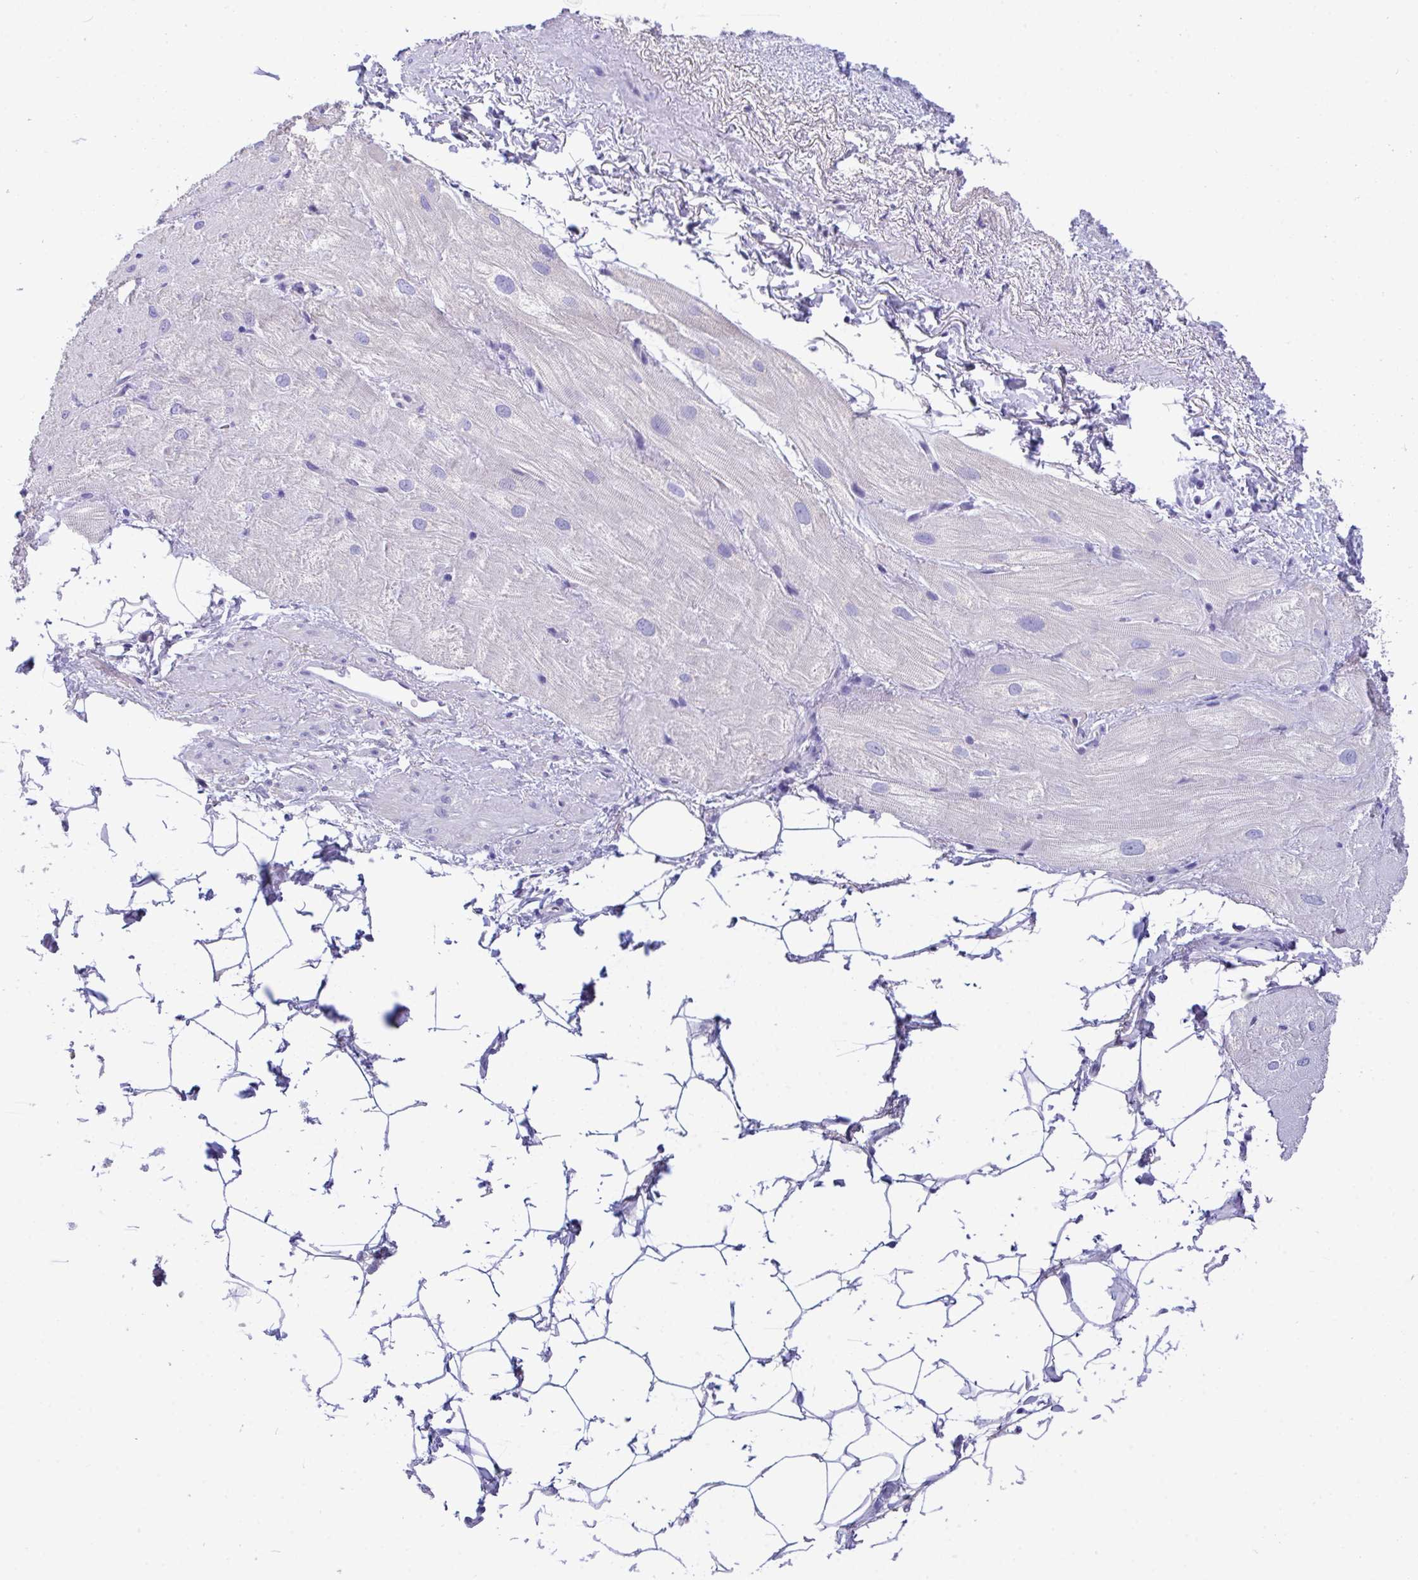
{"staining": {"intensity": "negative", "quantity": "none", "location": "none"}, "tissue": "heart muscle", "cell_type": "Cardiomyocytes", "image_type": "normal", "snomed": [{"axis": "morphology", "description": "Normal tissue, NOS"}, {"axis": "topography", "description": "Heart"}], "caption": "Immunohistochemistry micrograph of unremarkable heart muscle: human heart muscle stained with DAB (3,3'-diaminobenzidine) demonstrates no significant protein positivity in cardiomyocytes. Nuclei are stained in blue.", "gene": "CA10", "patient": {"sex": "male", "age": 62}}